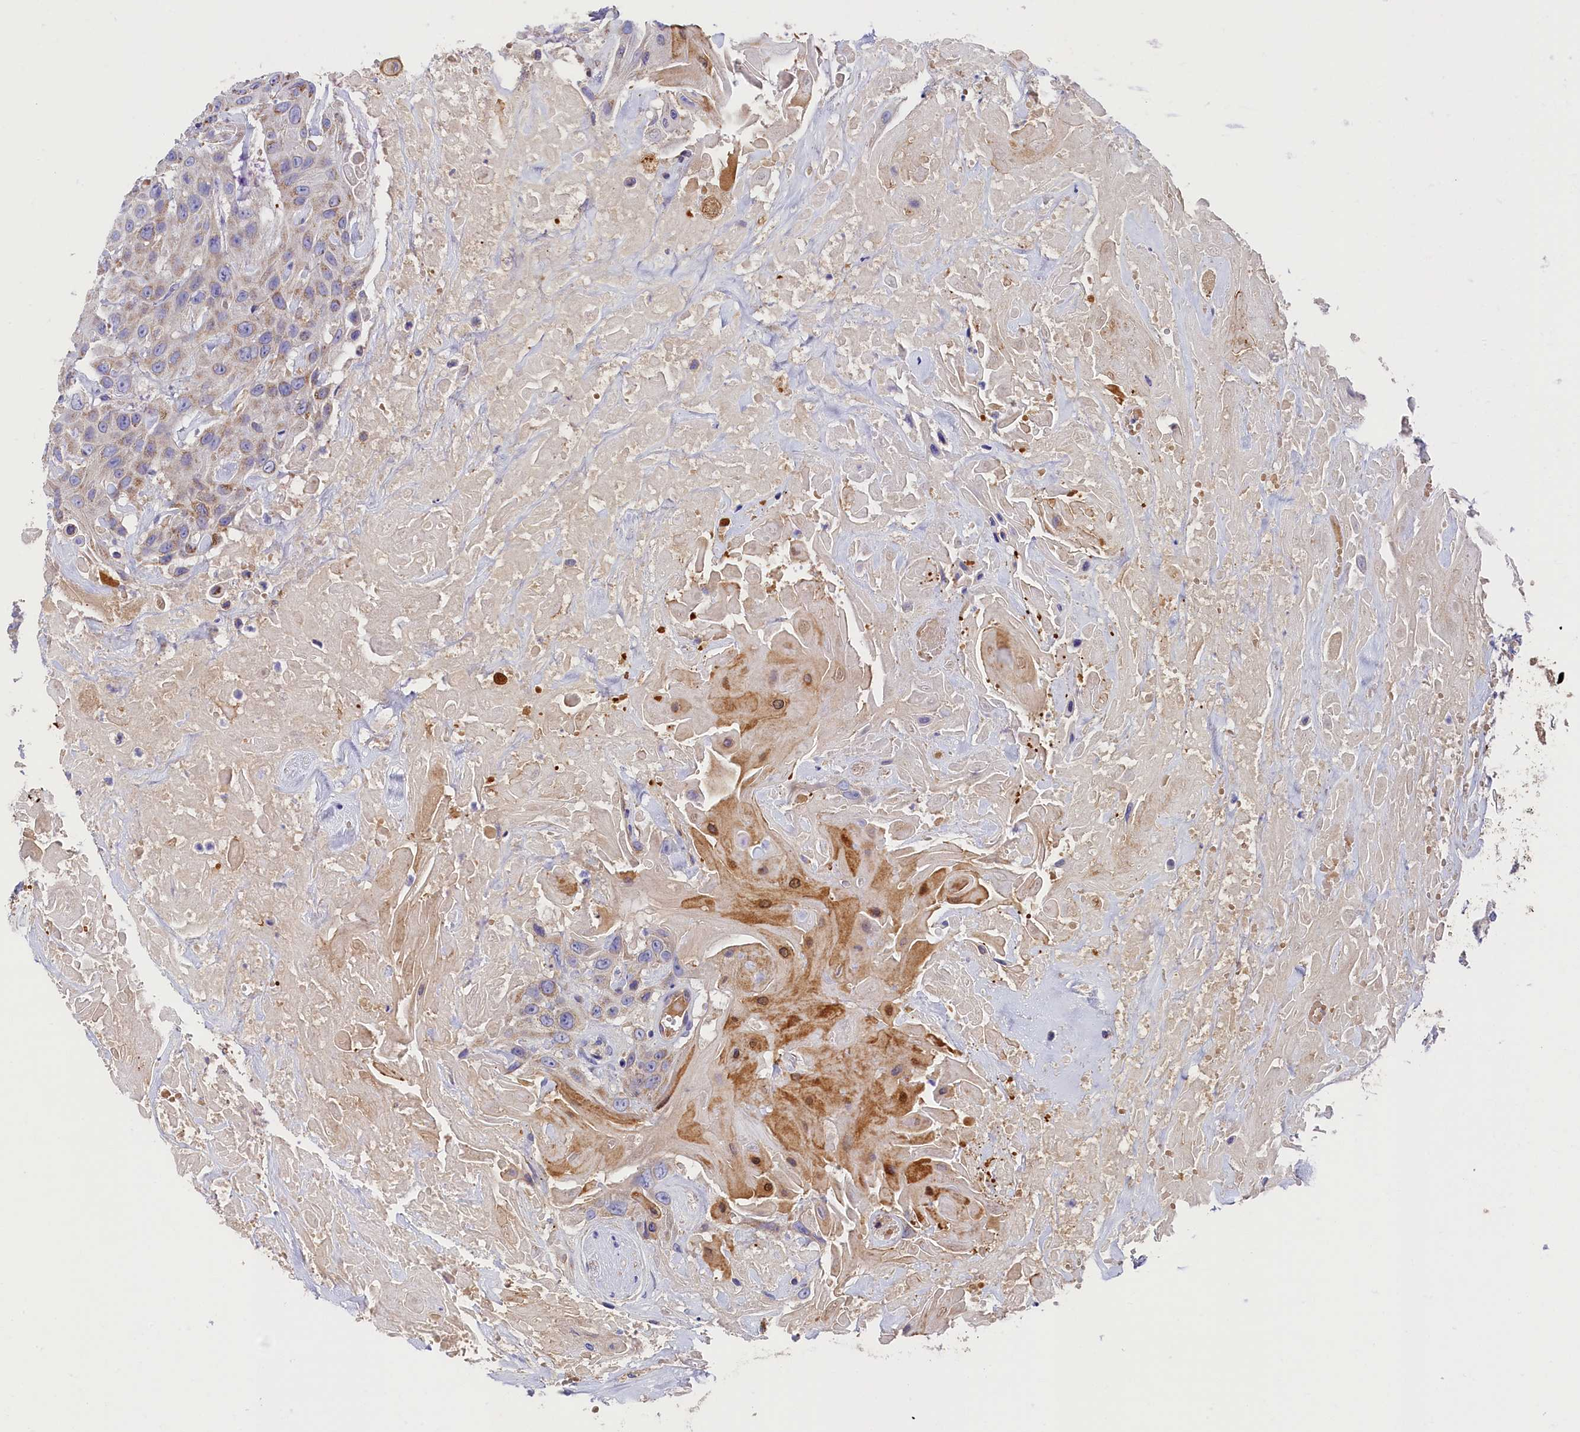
{"staining": {"intensity": "weak", "quantity": "<25%", "location": "cytoplasmic/membranous"}, "tissue": "head and neck cancer", "cell_type": "Tumor cells", "image_type": "cancer", "snomed": [{"axis": "morphology", "description": "Squamous cell carcinoma, NOS"}, {"axis": "topography", "description": "Head-Neck"}], "caption": "Head and neck cancer was stained to show a protein in brown. There is no significant expression in tumor cells.", "gene": "SEC31B", "patient": {"sex": "male", "age": 81}}